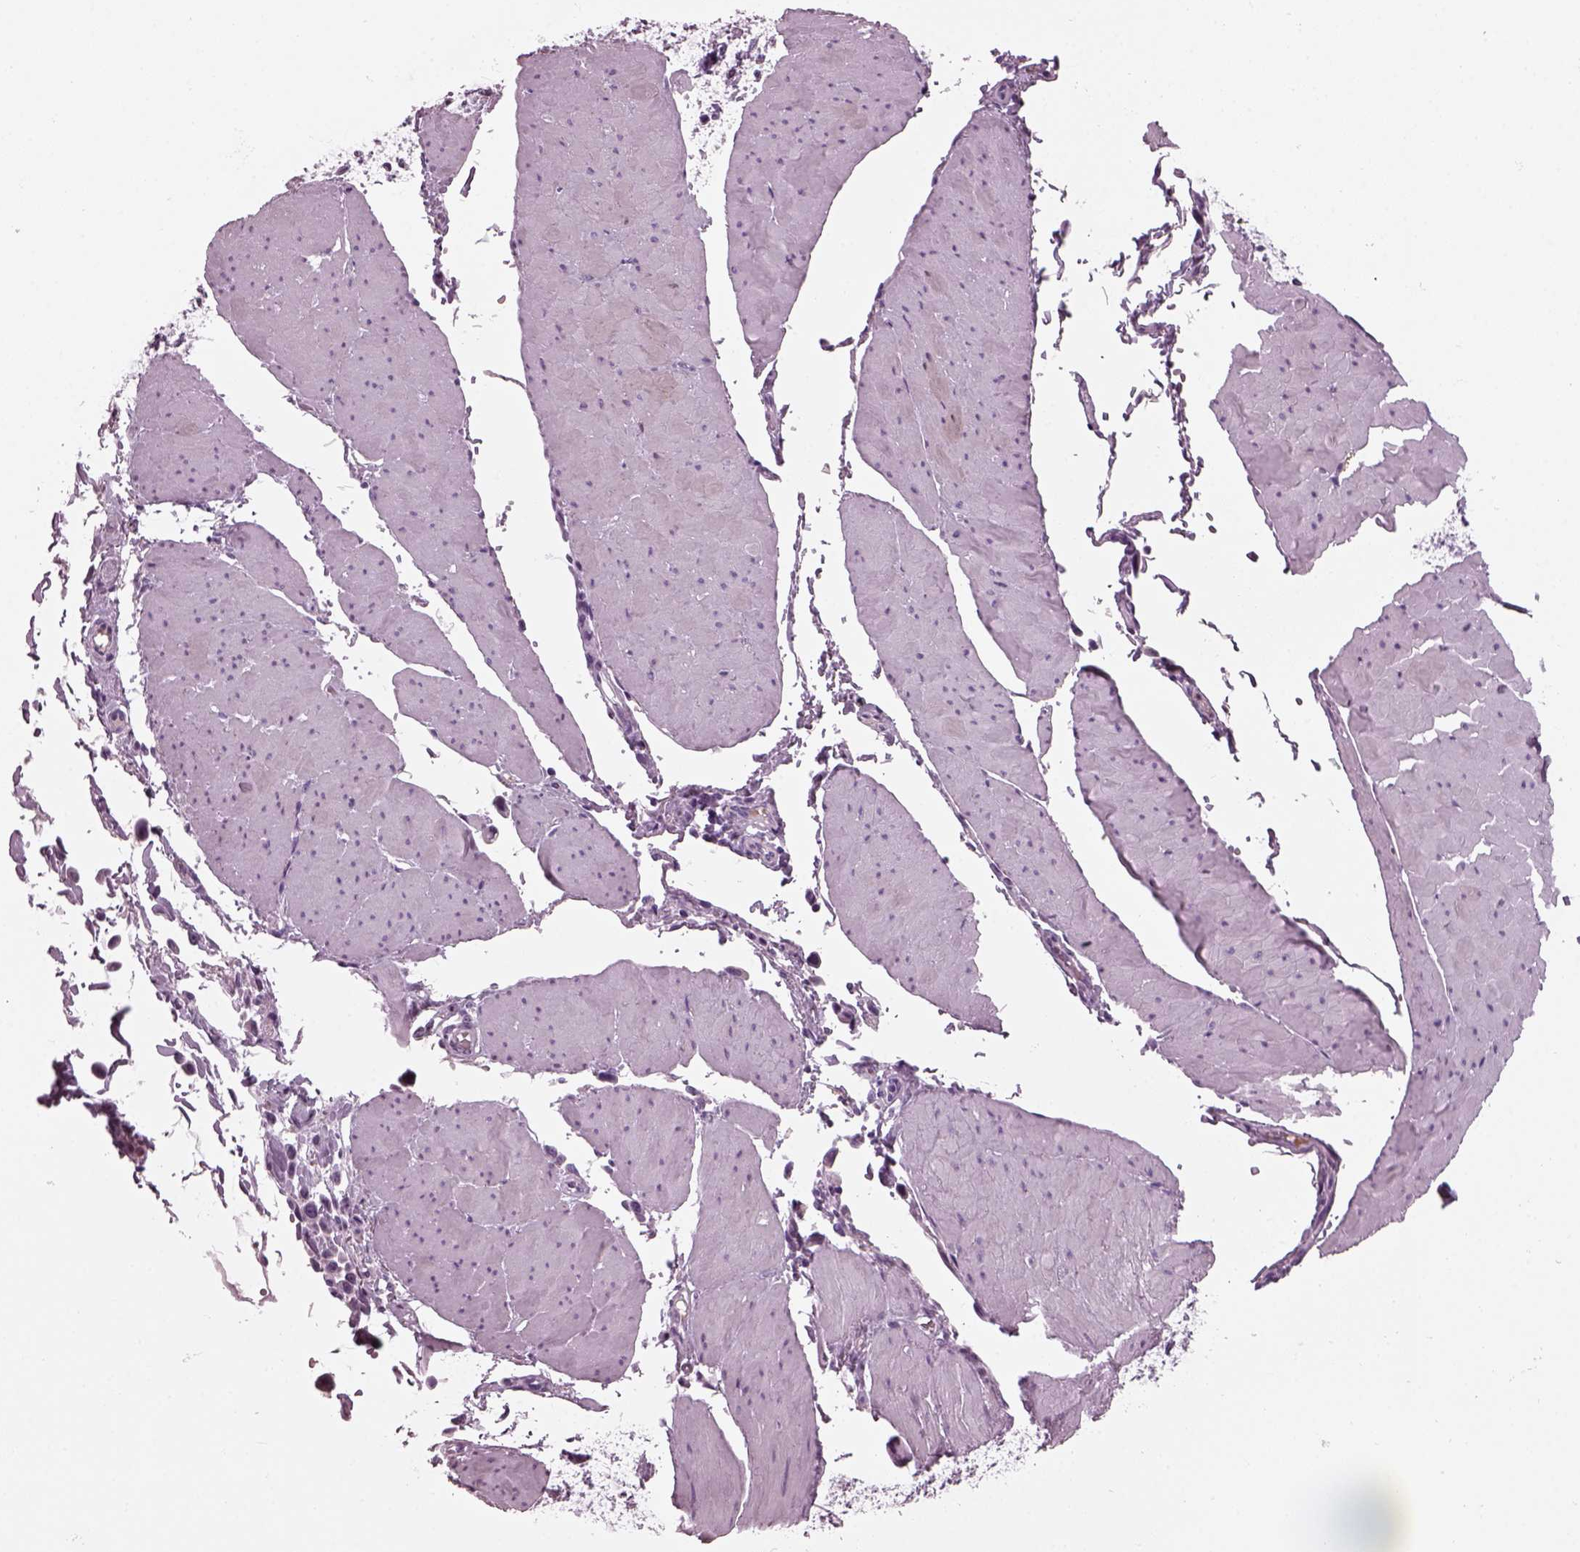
{"staining": {"intensity": "negative", "quantity": "none", "location": "none"}, "tissue": "stomach cancer", "cell_type": "Tumor cells", "image_type": "cancer", "snomed": [{"axis": "morphology", "description": "Adenocarcinoma, NOS"}, {"axis": "topography", "description": "Stomach"}], "caption": "IHC image of stomach cancer stained for a protein (brown), which demonstrates no expression in tumor cells. The staining is performed using DAB brown chromogen with nuclei counter-stained in using hematoxylin.", "gene": "DPYSL5", "patient": {"sex": "male", "age": 47}}